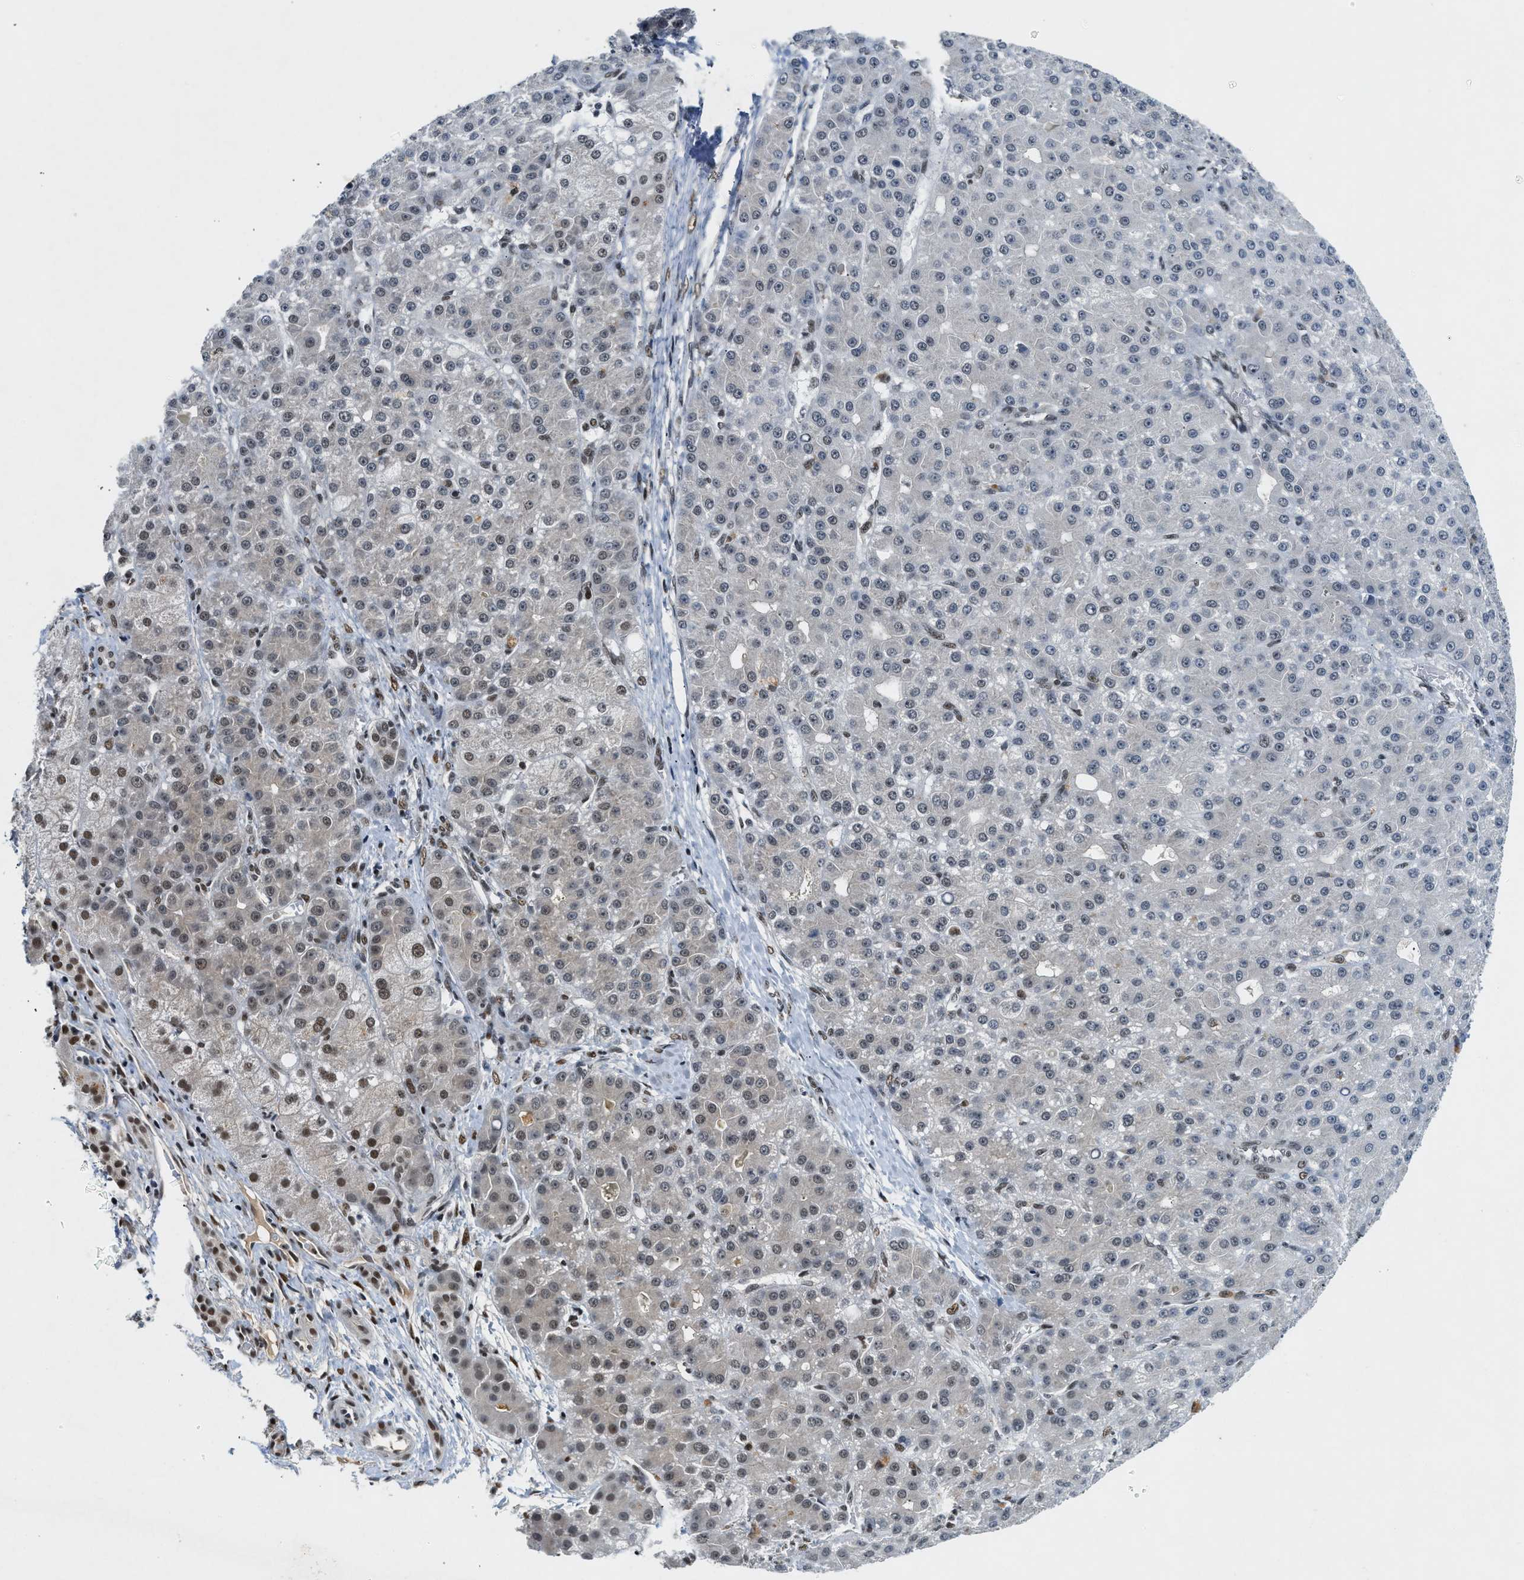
{"staining": {"intensity": "moderate", "quantity": "<25%", "location": "nuclear"}, "tissue": "liver cancer", "cell_type": "Tumor cells", "image_type": "cancer", "snomed": [{"axis": "morphology", "description": "Carcinoma, Hepatocellular, NOS"}, {"axis": "topography", "description": "Liver"}], "caption": "Immunohistochemical staining of liver cancer exhibits moderate nuclear protein staining in approximately <25% of tumor cells. The protein is shown in brown color, while the nuclei are stained blue.", "gene": "NCOA1", "patient": {"sex": "male", "age": 67}}